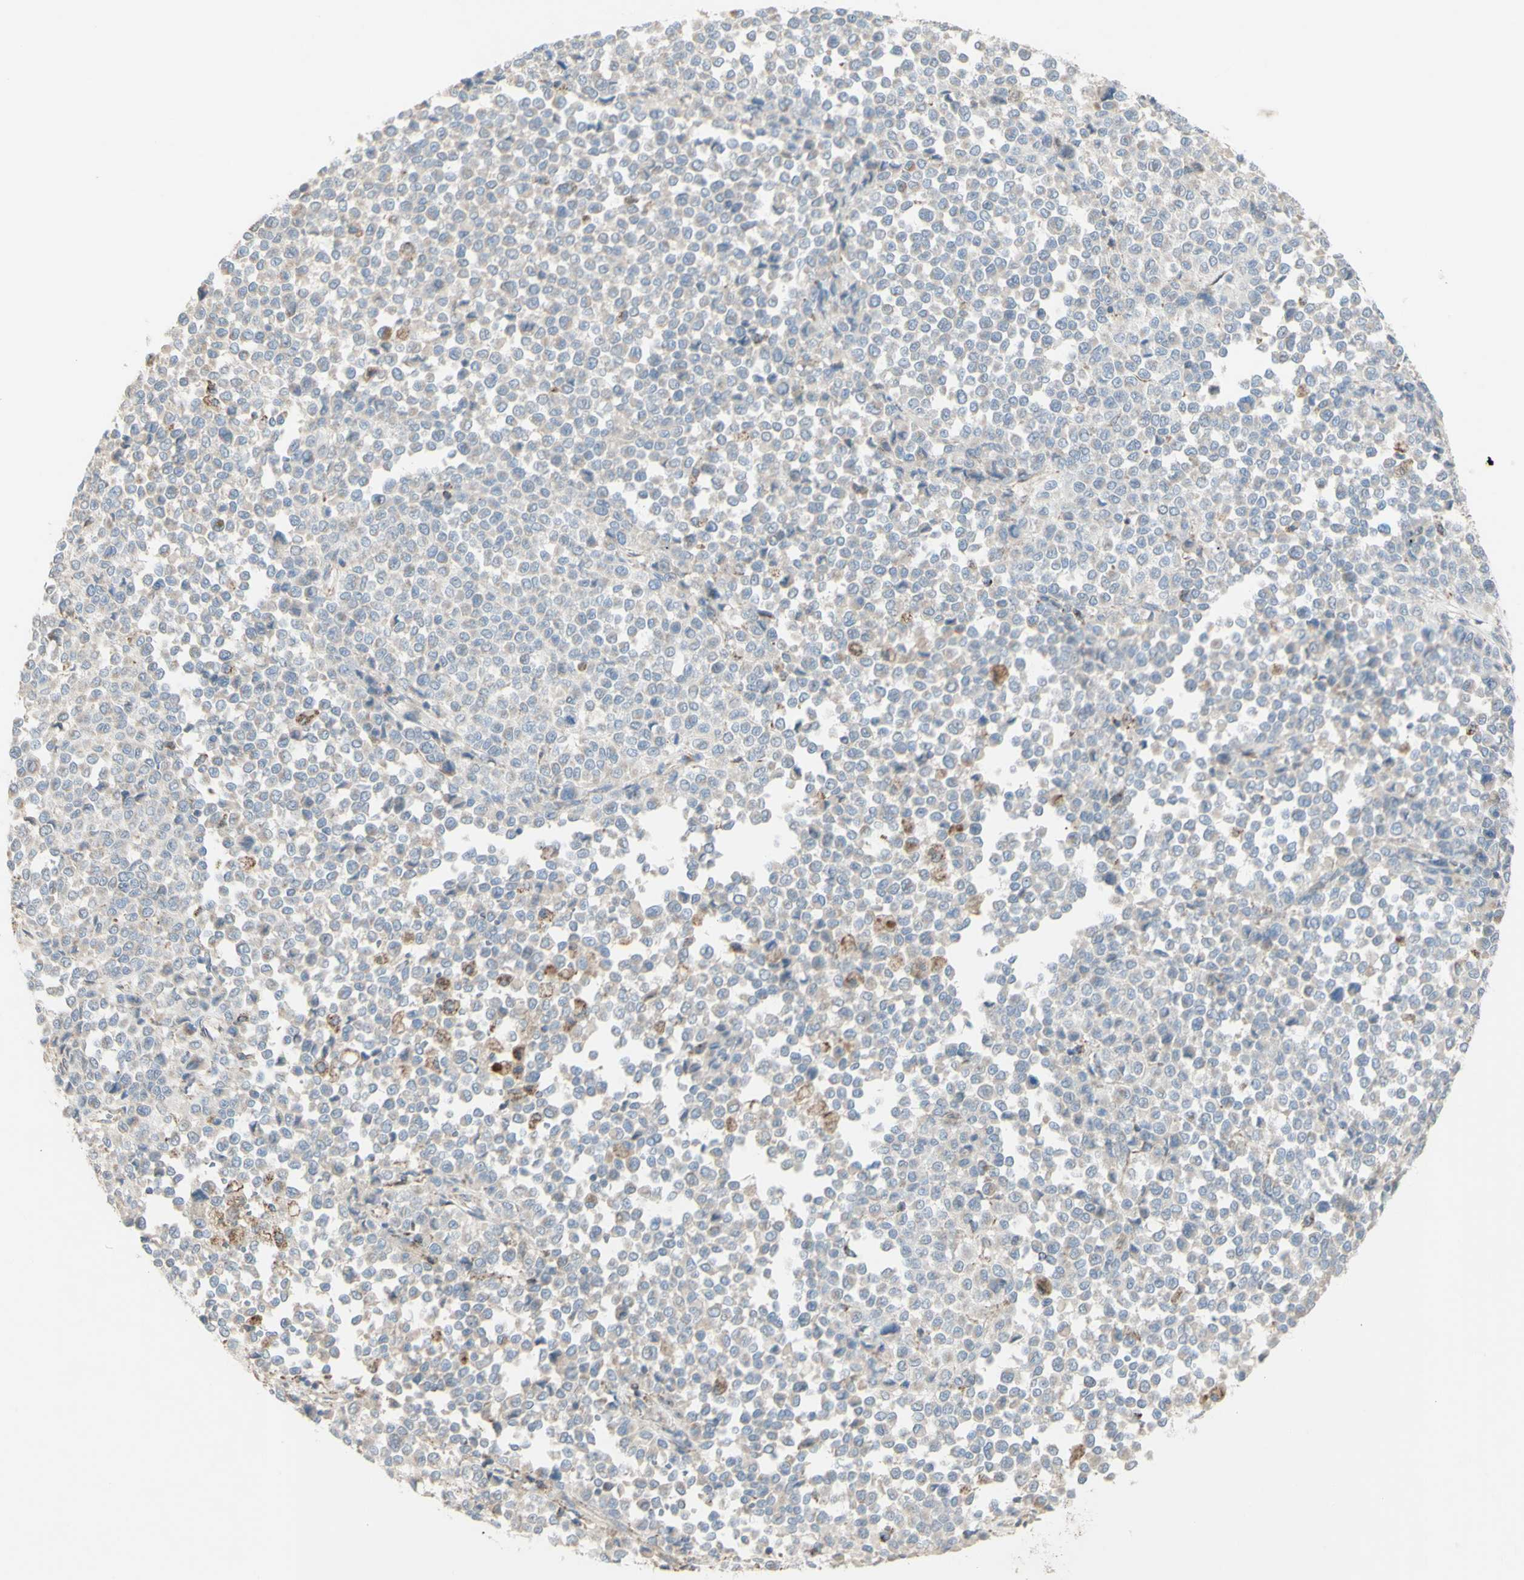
{"staining": {"intensity": "weak", "quantity": "<25%", "location": "cytoplasmic/membranous"}, "tissue": "melanoma", "cell_type": "Tumor cells", "image_type": "cancer", "snomed": [{"axis": "morphology", "description": "Malignant melanoma, Metastatic site"}, {"axis": "topography", "description": "Pancreas"}], "caption": "Human malignant melanoma (metastatic site) stained for a protein using immunohistochemistry (IHC) exhibits no expression in tumor cells.", "gene": "CNTNAP1", "patient": {"sex": "female", "age": 30}}